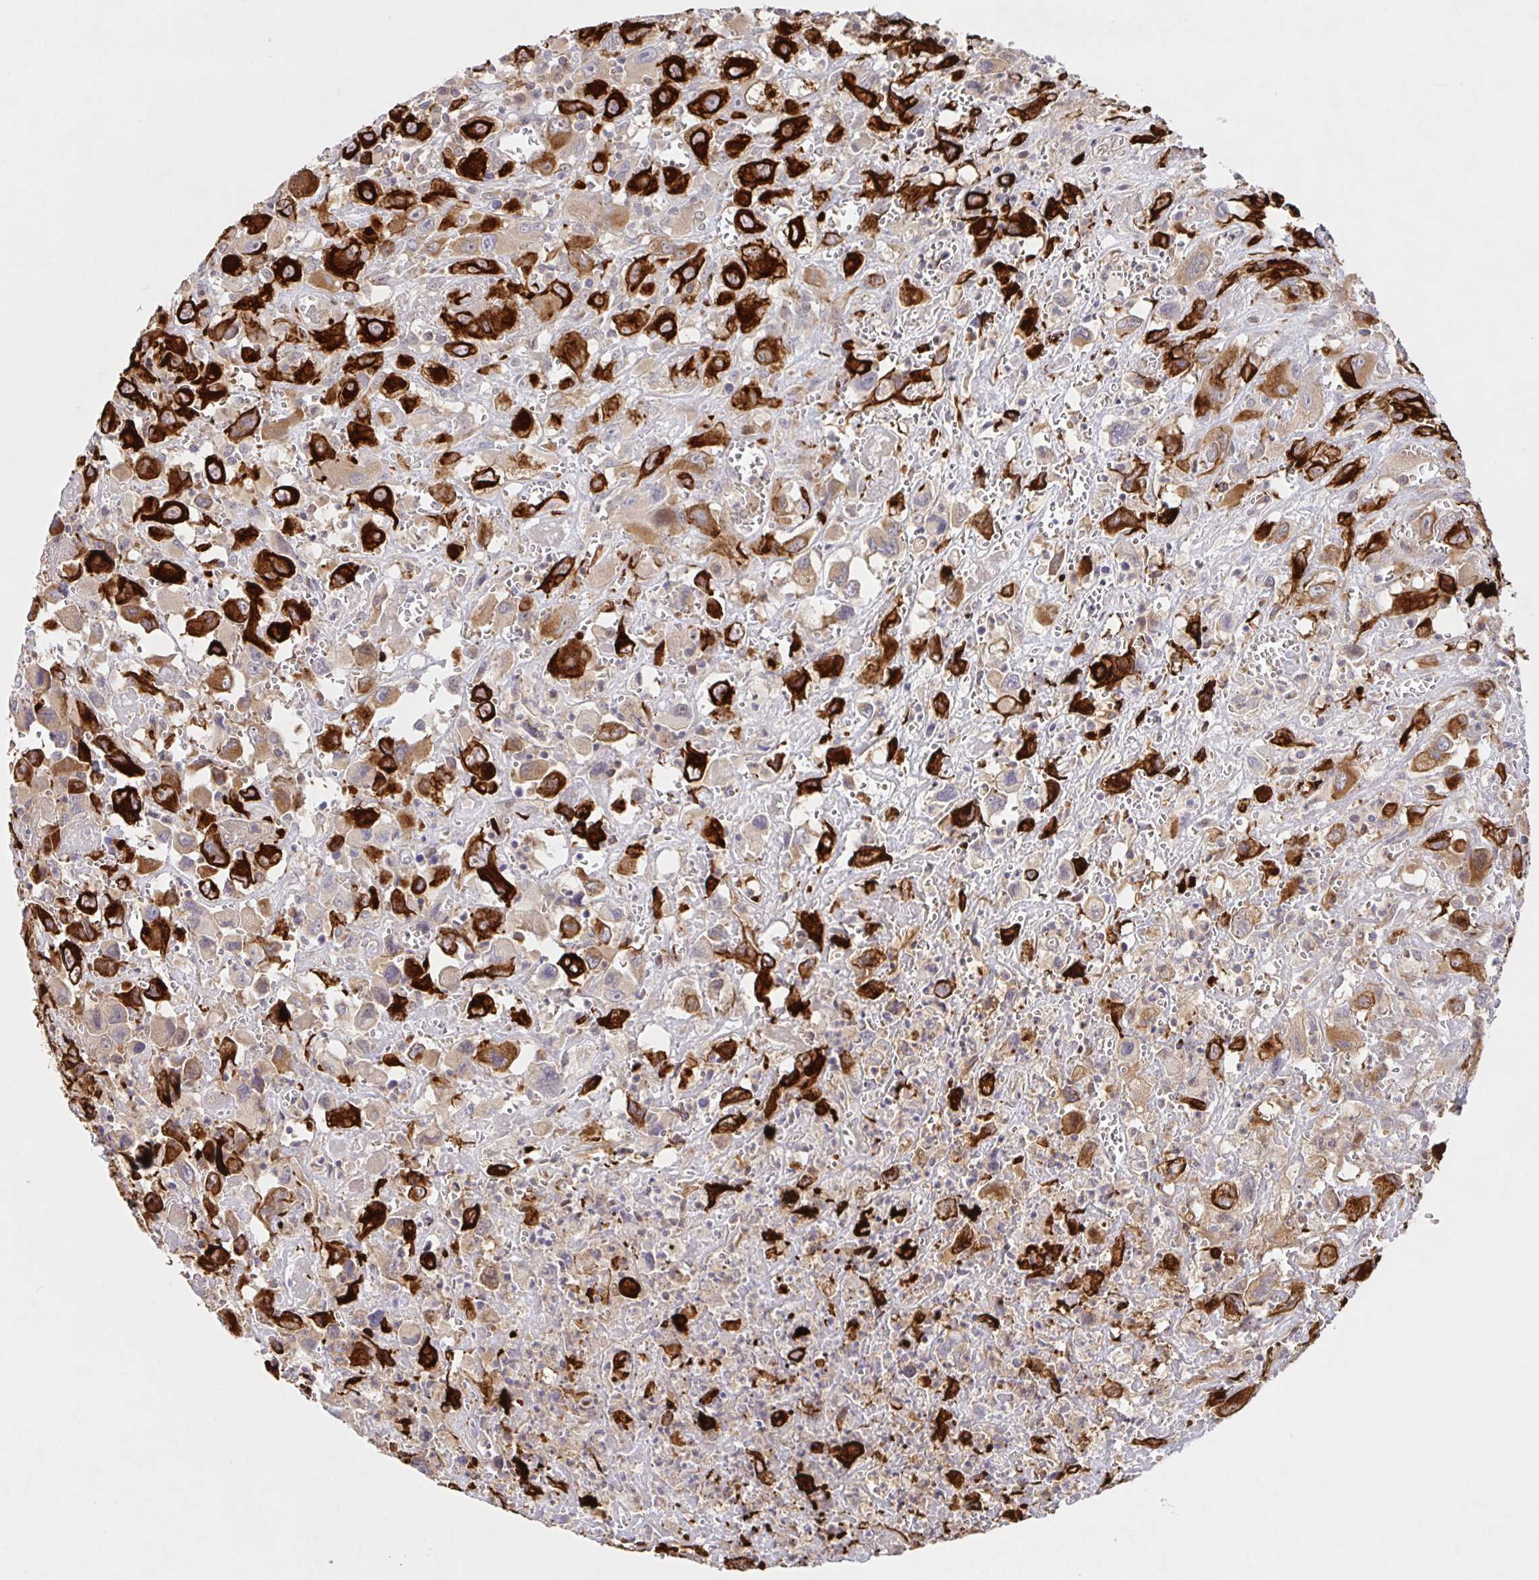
{"staining": {"intensity": "strong", "quantity": "25%-75%", "location": "cytoplasmic/membranous"}, "tissue": "head and neck cancer", "cell_type": "Tumor cells", "image_type": "cancer", "snomed": [{"axis": "morphology", "description": "Squamous cell carcinoma, NOS"}, {"axis": "morphology", "description": "Squamous cell carcinoma, metastatic, NOS"}, {"axis": "topography", "description": "Oral tissue"}, {"axis": "topography", "description": "Head-Neck"}], "caption": "Head and neck metastatic squamous cell carcinoma tissue exhibits strong cytoplasmic/membranous expression in approximately 25%-75% of tumor cells, visualized by immunohistochemistry. The protein is stained brown, and the nuclei are stained in blue (DAB IHC with brightfield microscopy, high magnification).", "gene": "AACS", "patient": {"sex": "female", "age": 85}}